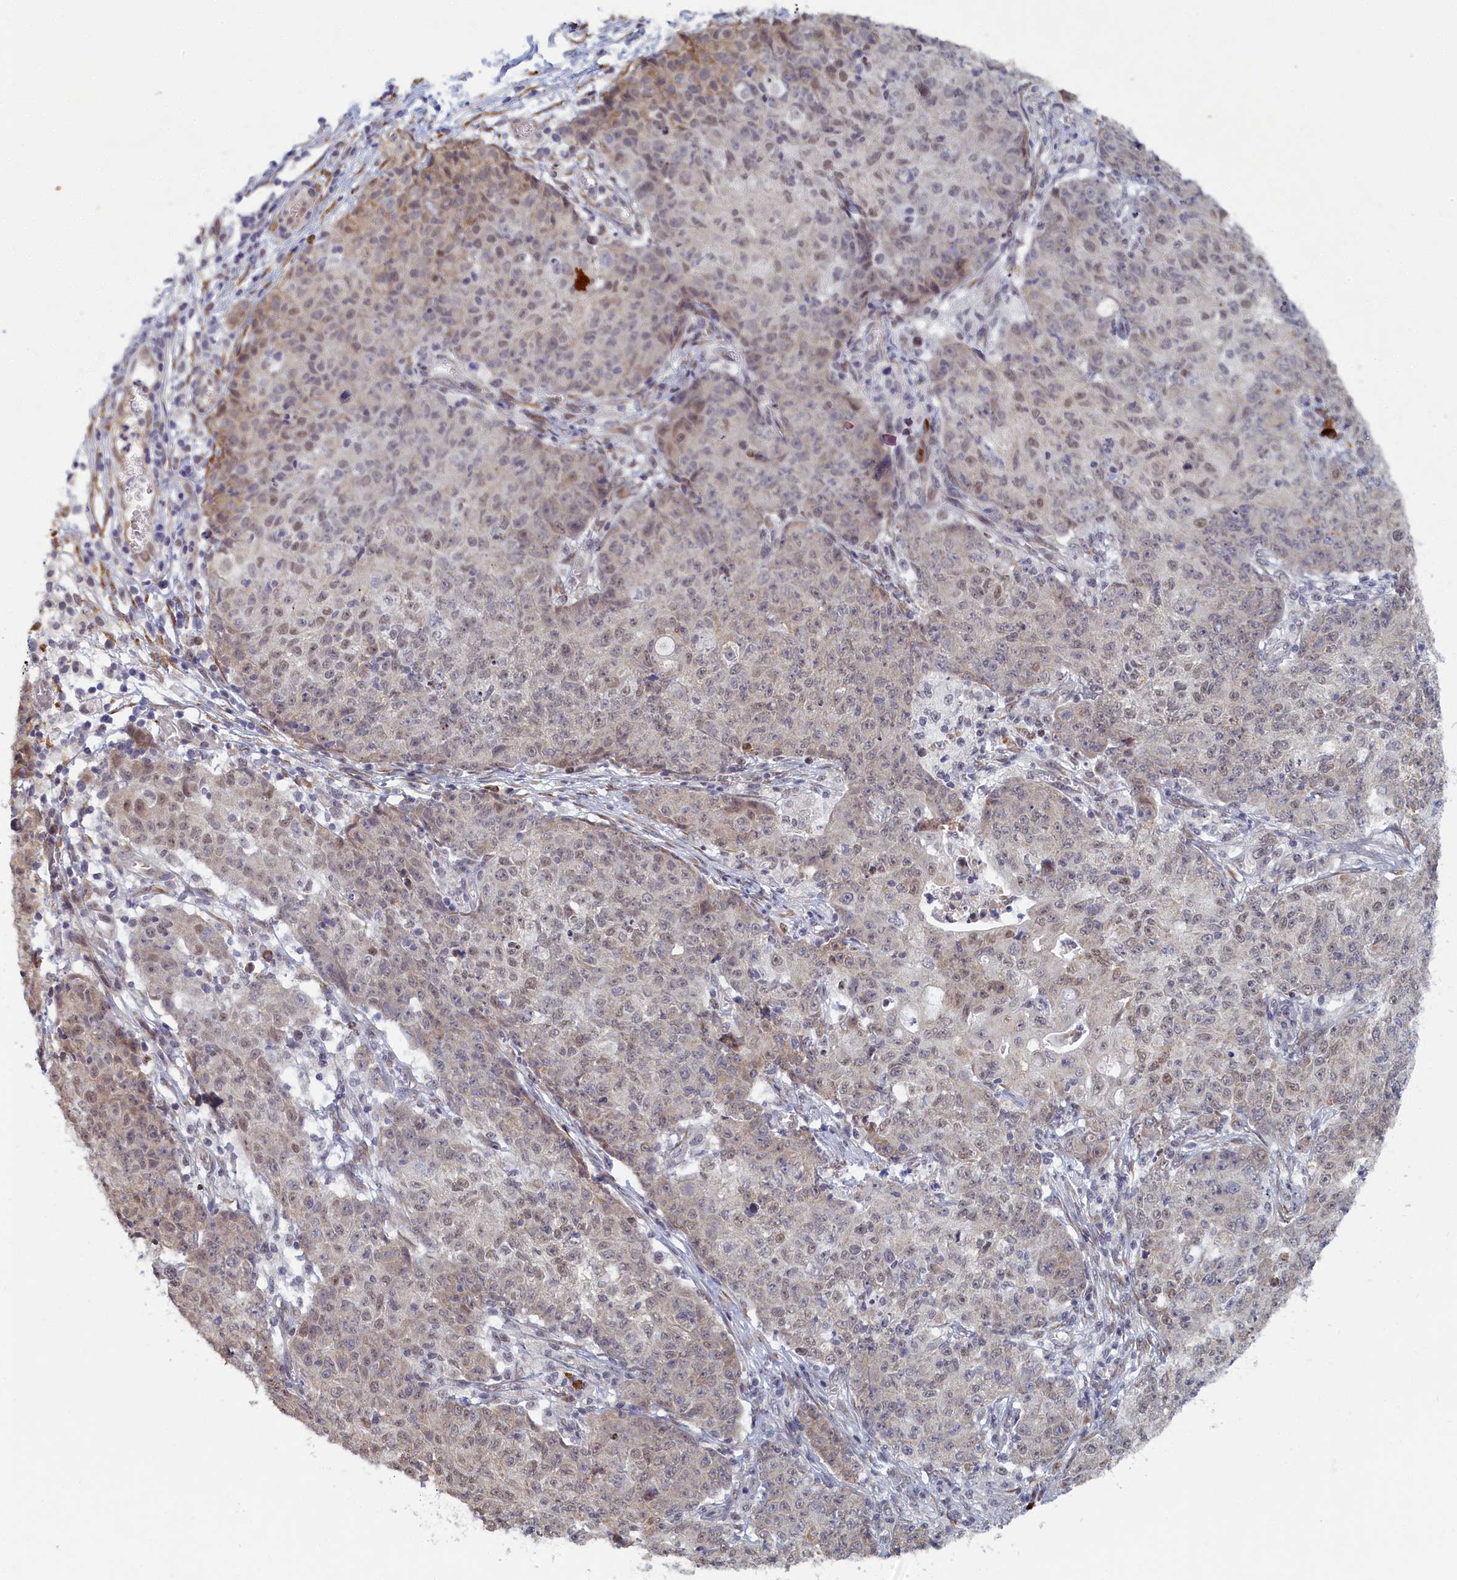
{"staining": {"intensity": "negative", "quantity": "none", "location": "none"}, "tissue": "ovarian cancer", "cell_type": "Tumor cells", "image_type": "cancer", "snomed": [{"axis": "morphology", "description": "Carcinoma, endometroid"}, {"axis": "topography", "description": "Ovary"}], "caption": "A photomicrograph of human ovarian cancer (endometroid carcinoma) is negative for staining in tumor cells.", "gene": "DNAJC17", "patient": {"sex": "female", "age": 42}}